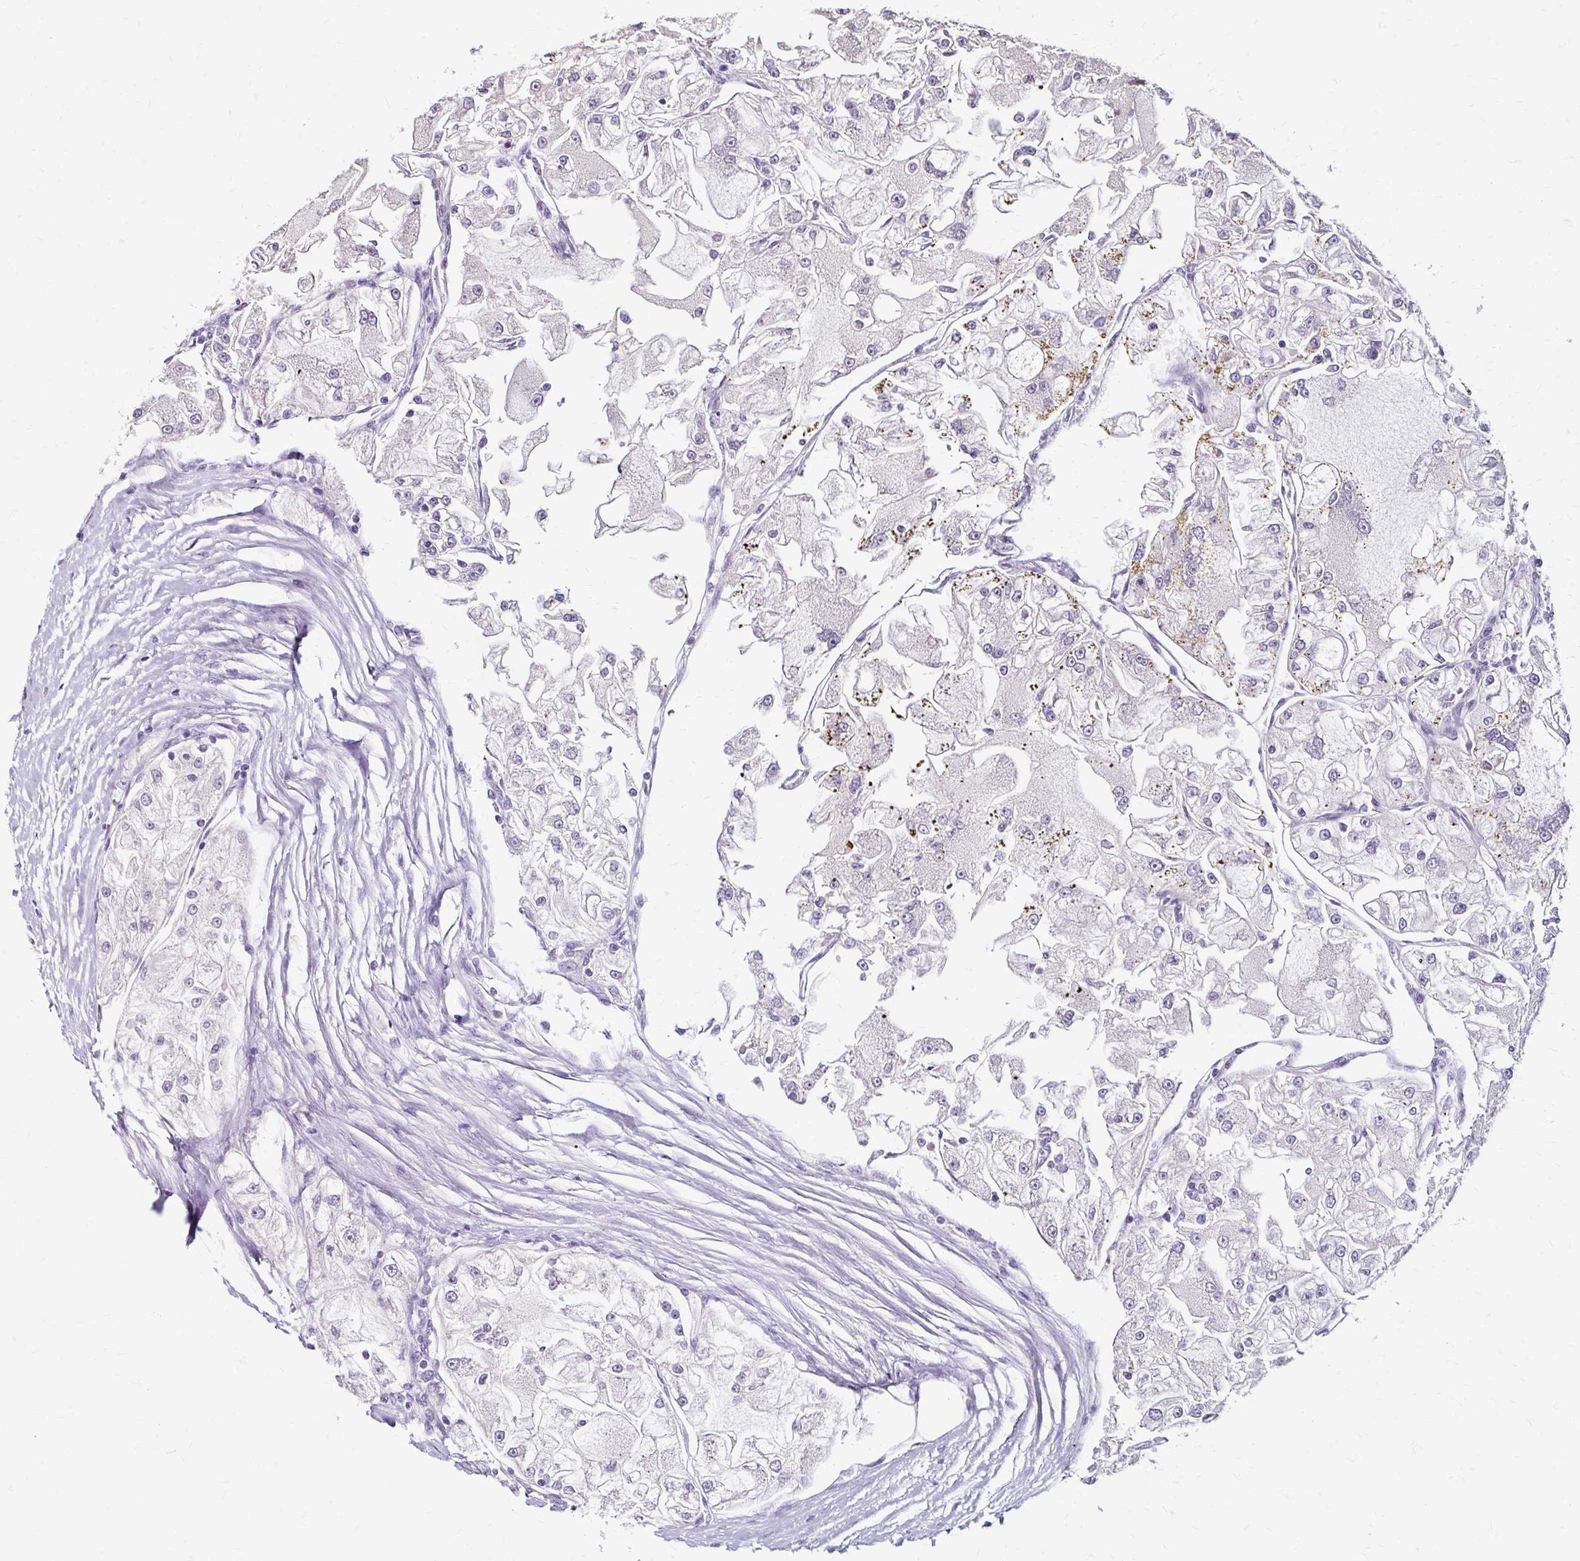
{"staining": {"intensity": "negative", "quantity": "none", "location": "none"}, "tissue": "renal cancer", "cell_type": "Tumor cells", "image_type": "cancer", "snomed": [{"axis": "morphology", "description": "Adenocarcinoma, NOS"}, {"axis": "topography", "description": "Kidney"}], "caption": "DAB (3,3'-diaminobenzidine) immunohistochemical staining of renal adenocarcinoma displays no significant expression in tumor cells. (DAB IHC with hematoxylin counter stain).", "gene": "KLHL24", "patient": {"sex": "female", "age": 72}}